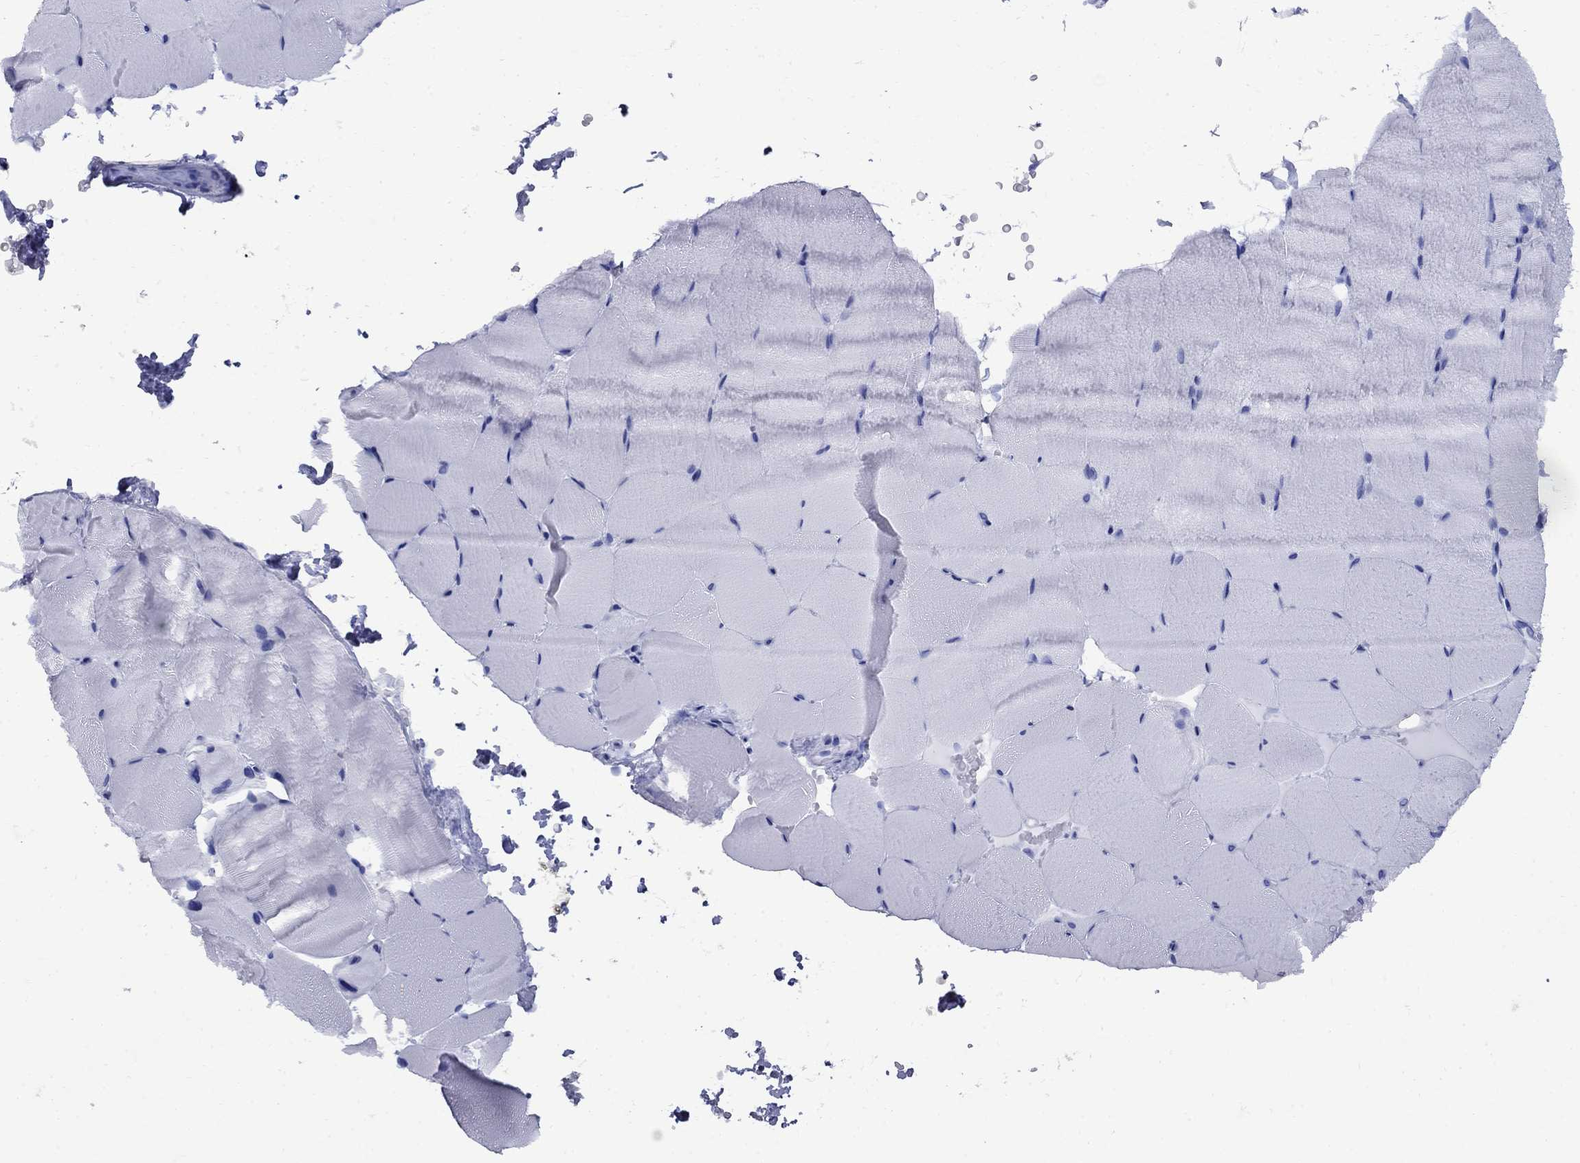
{"staining": {"intensity": "negative", "quantity": "none", "location": "none"}, "tissue": "skeletal muscle", "cell_type": "Myocytes", "image_type": "normal", "snomed": [{"axis": "morphology", "description": "Normal tissue, NOS"}, {"axis": "topography", "description": "Skeletal muscle"}], "caption": "Immunohistochemical staining of normal human skeletal muscle displays no significant expression in myocytes.", "gene": "CD1A", "patient": {"sex": "female", "age": 37}}